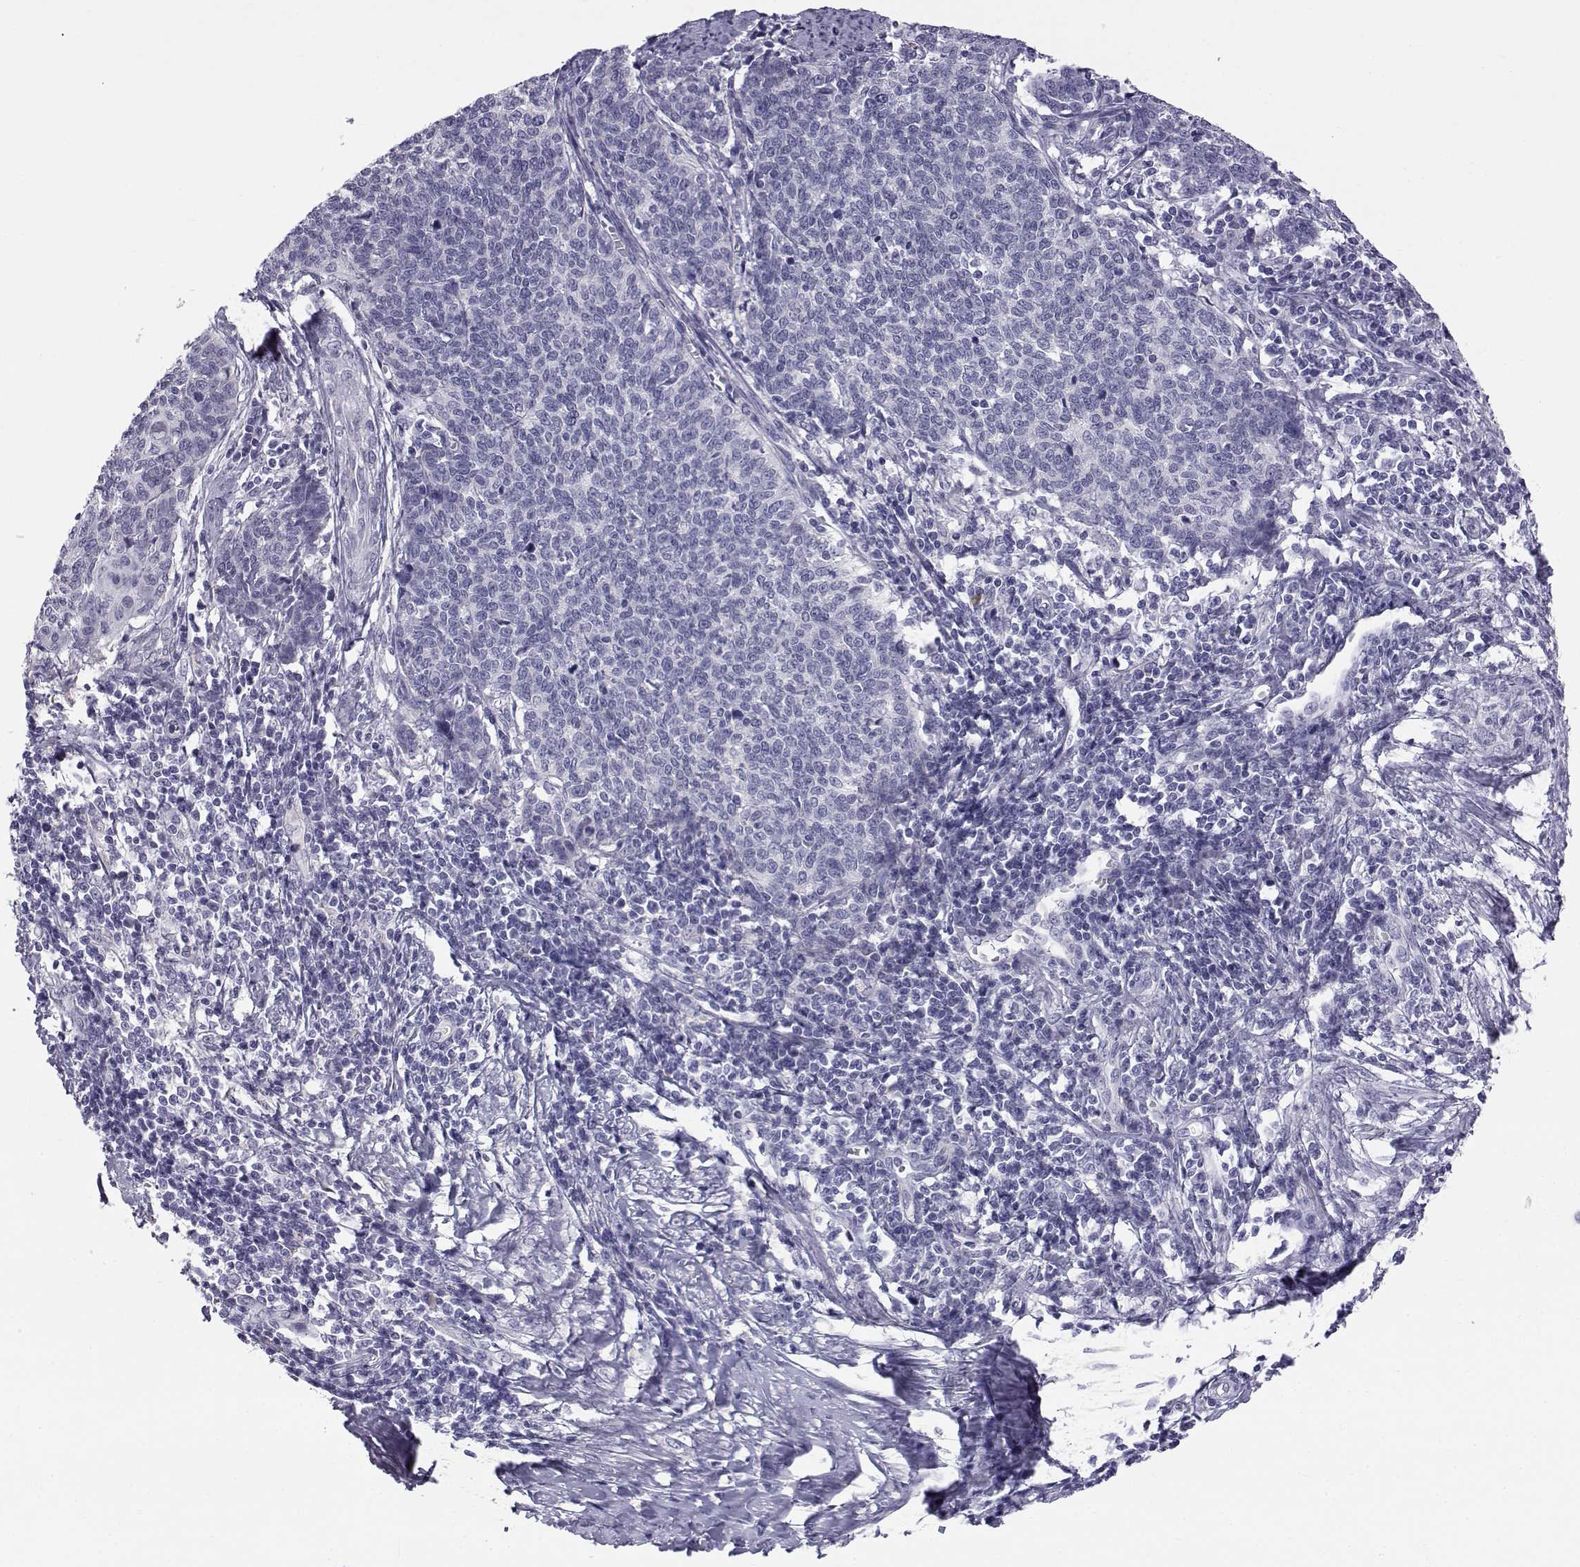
{"staining": {"intensity": "negative", "quantity": "none", "location": "none"}, "tissue": "cervical cancer", "cell_type": "Tumor cells", "image_type": "cancer", "snomed": [{"axis": "morphology", "description": "Squamous cell carcinoma, NOS"}, {"axis": "topography", "description": "Cervix"}], "caption": "The photomicrograph reveals no staining of tumor cells in cervical cancer.", "gene": "RNASE12", "patient": {"sex": "female", "age": 39}}